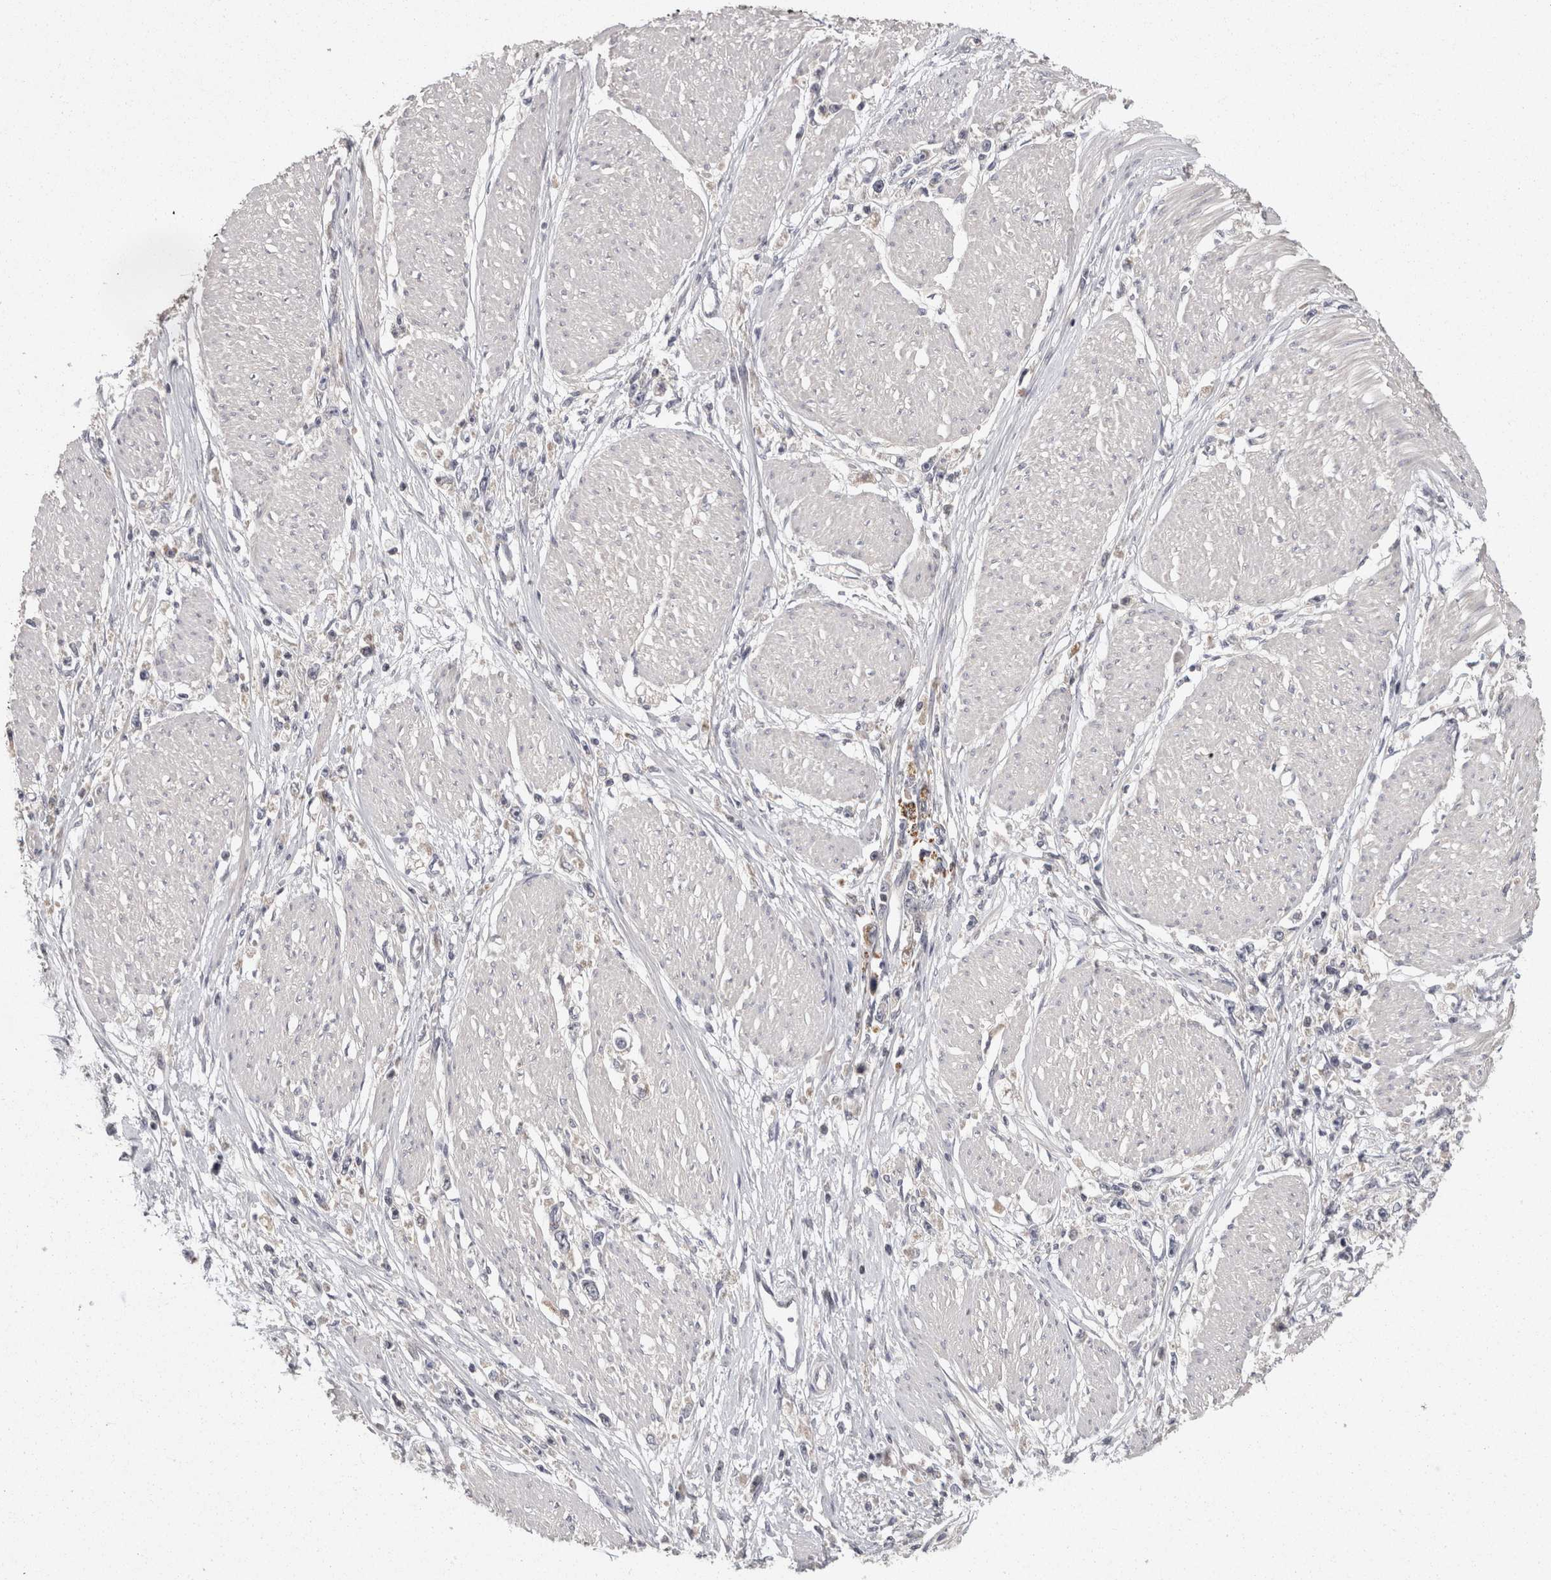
{"staining": {"intensity": "negative", "quantity": "none", "location": "none"}, "tissue": "stomach cancer", "cell_type": "Tumor cells", "image_type": "cancer", "snomed": [{"axis": "morphology", "description": "Adenocarcinoma, NOS"}, {"axis": "topography", "description": "Stomach"}], "caption": "The photomicrograph reveals no significant staining in tumor cells of stomach cancer. The staining is performed using DAB (3,3'-diaminobenzidine) brown chromogen with nuclei counter-stained in using hematoxylin.", "gene": "ACAT2", "patient": {"sex": "female", "age": 59}}